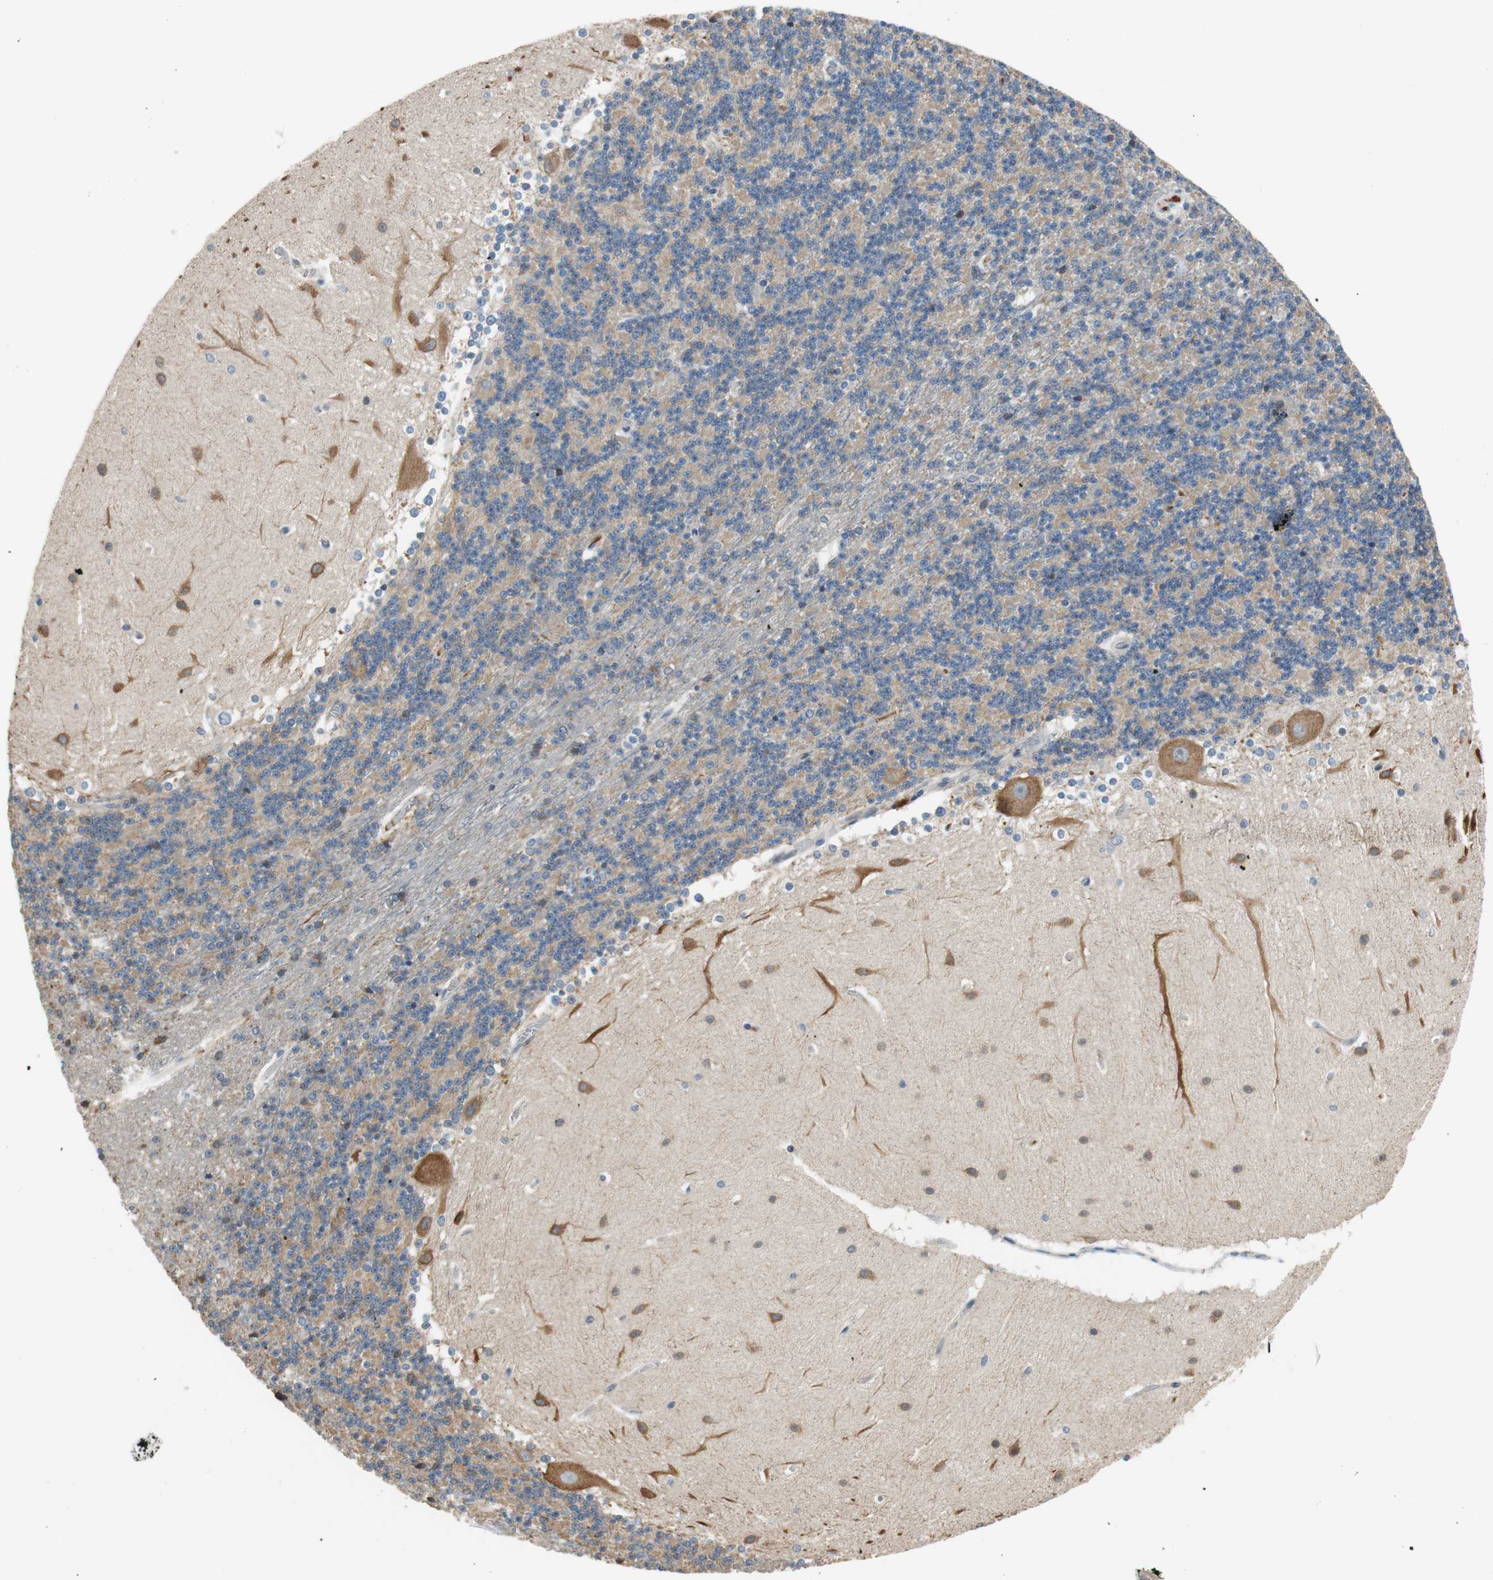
{"staining": {"intensity": "negative", "quantity": "none", "location": "none"}, "tissue": "cerebellum", "cell_type": "Cells in granular layer", "image_type": "normal", "snomed": [{"axis": "morphology", "description": "Normal tissue, NOS"}, {"axis": "topography", "description": "Cerebellum"}], "caption": "This photomicrograph is of unremarkable cerebellum stained with immunohistochemistry (IHC) to label a protein in brown with the nuclei are counter-stained blue. There is no positivity in cells in granular layer.", "gene": "C4A", "patient": {"sex": "female", "age": 19}}